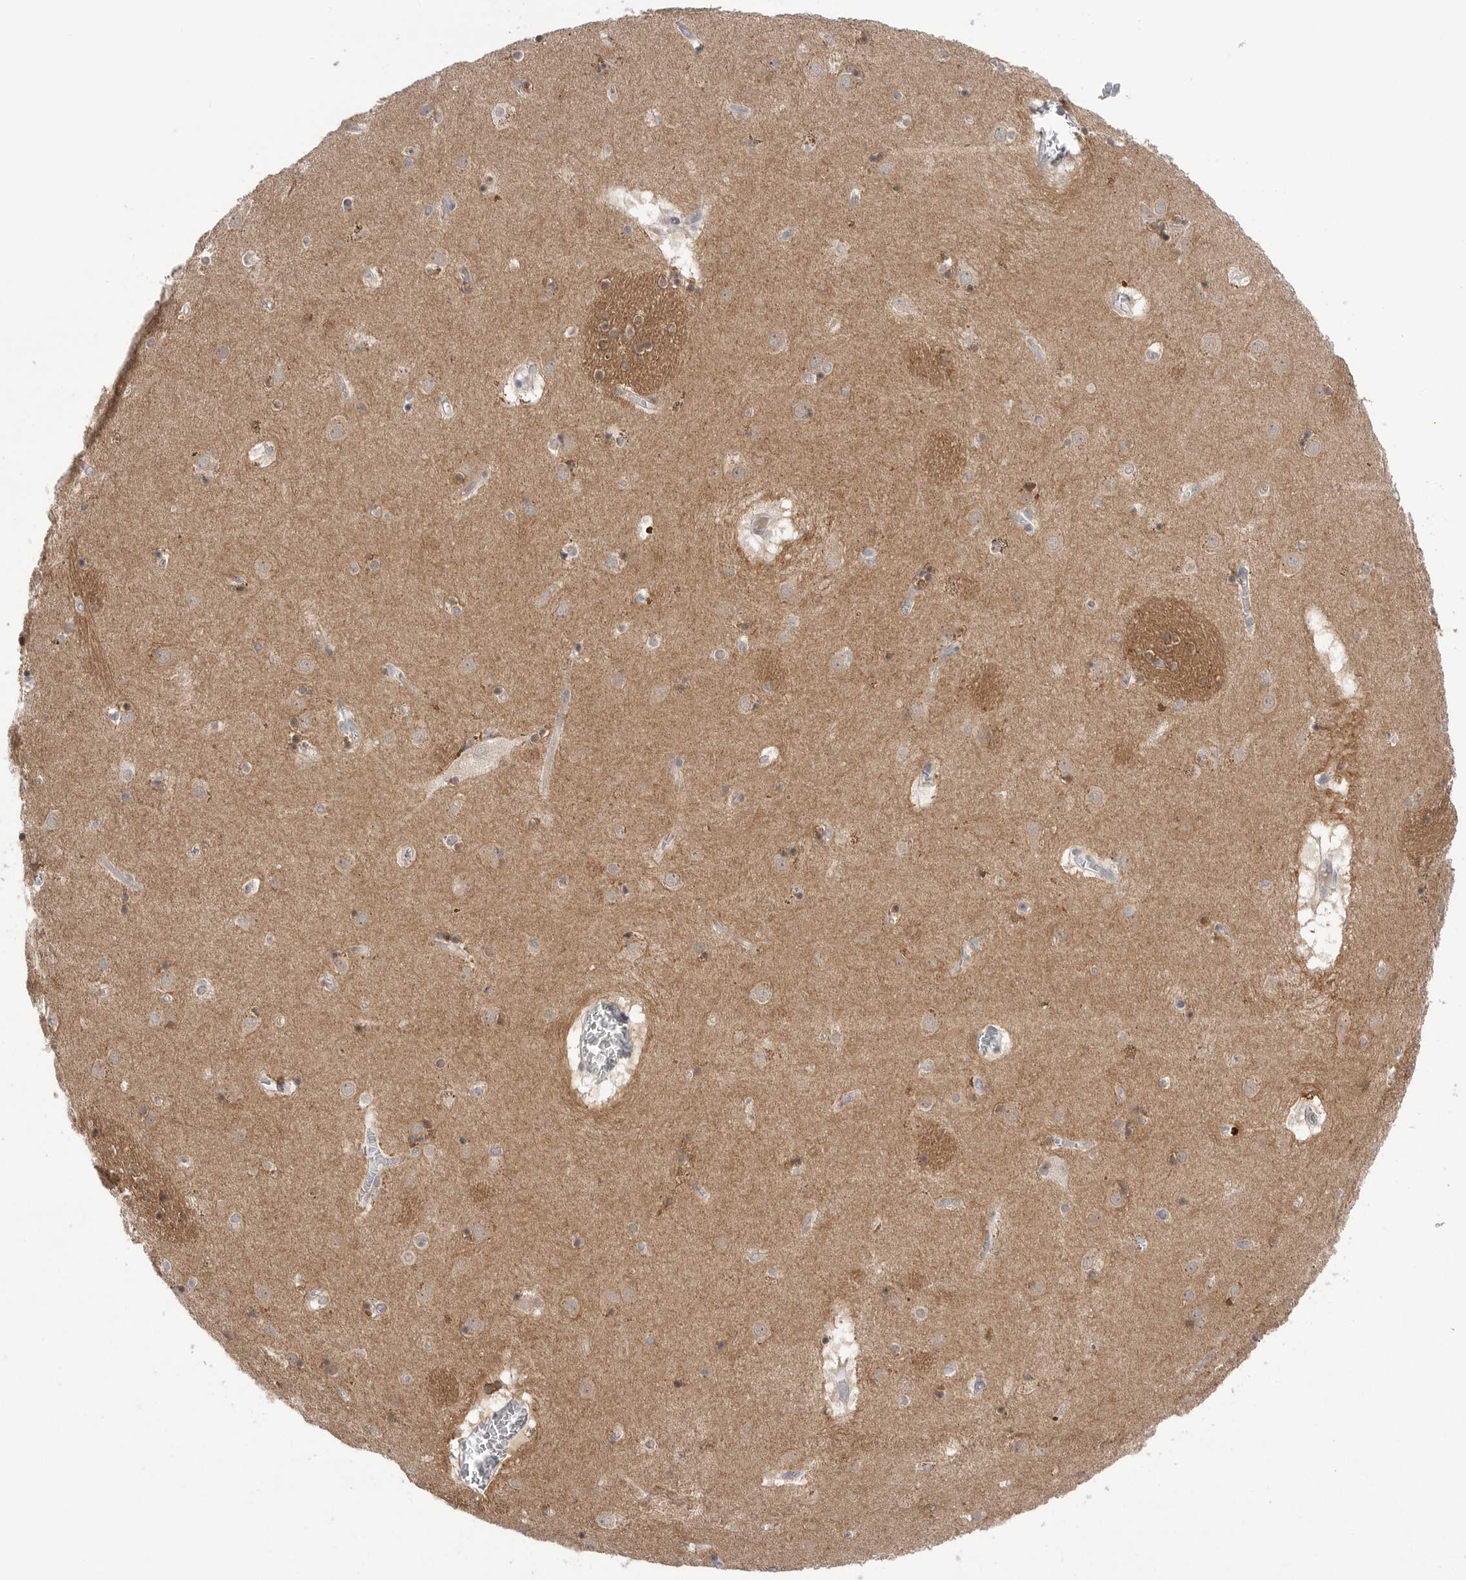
{"staining": {"intensity": "moderate", "quantity": "25%-75%", "location": "cytoplasmic/membranous"}, "tissue": "caudate", "cell_type": "Glial cells", "image_type": "normal", "snomed": [{"axis": "morphology", "description": "Normal tissue, NOS"}, {"axis": "topography", "description": "Lateral ventricle wall"}], "caption": "DAB immunohistochemical staining of normal caudate displays moderate cytoplasmic/membranous protein staining in approximately 25%-75% of glial cells.", "gene": "DLGAP3", "patient": {"sex": "male", "age": 70}}